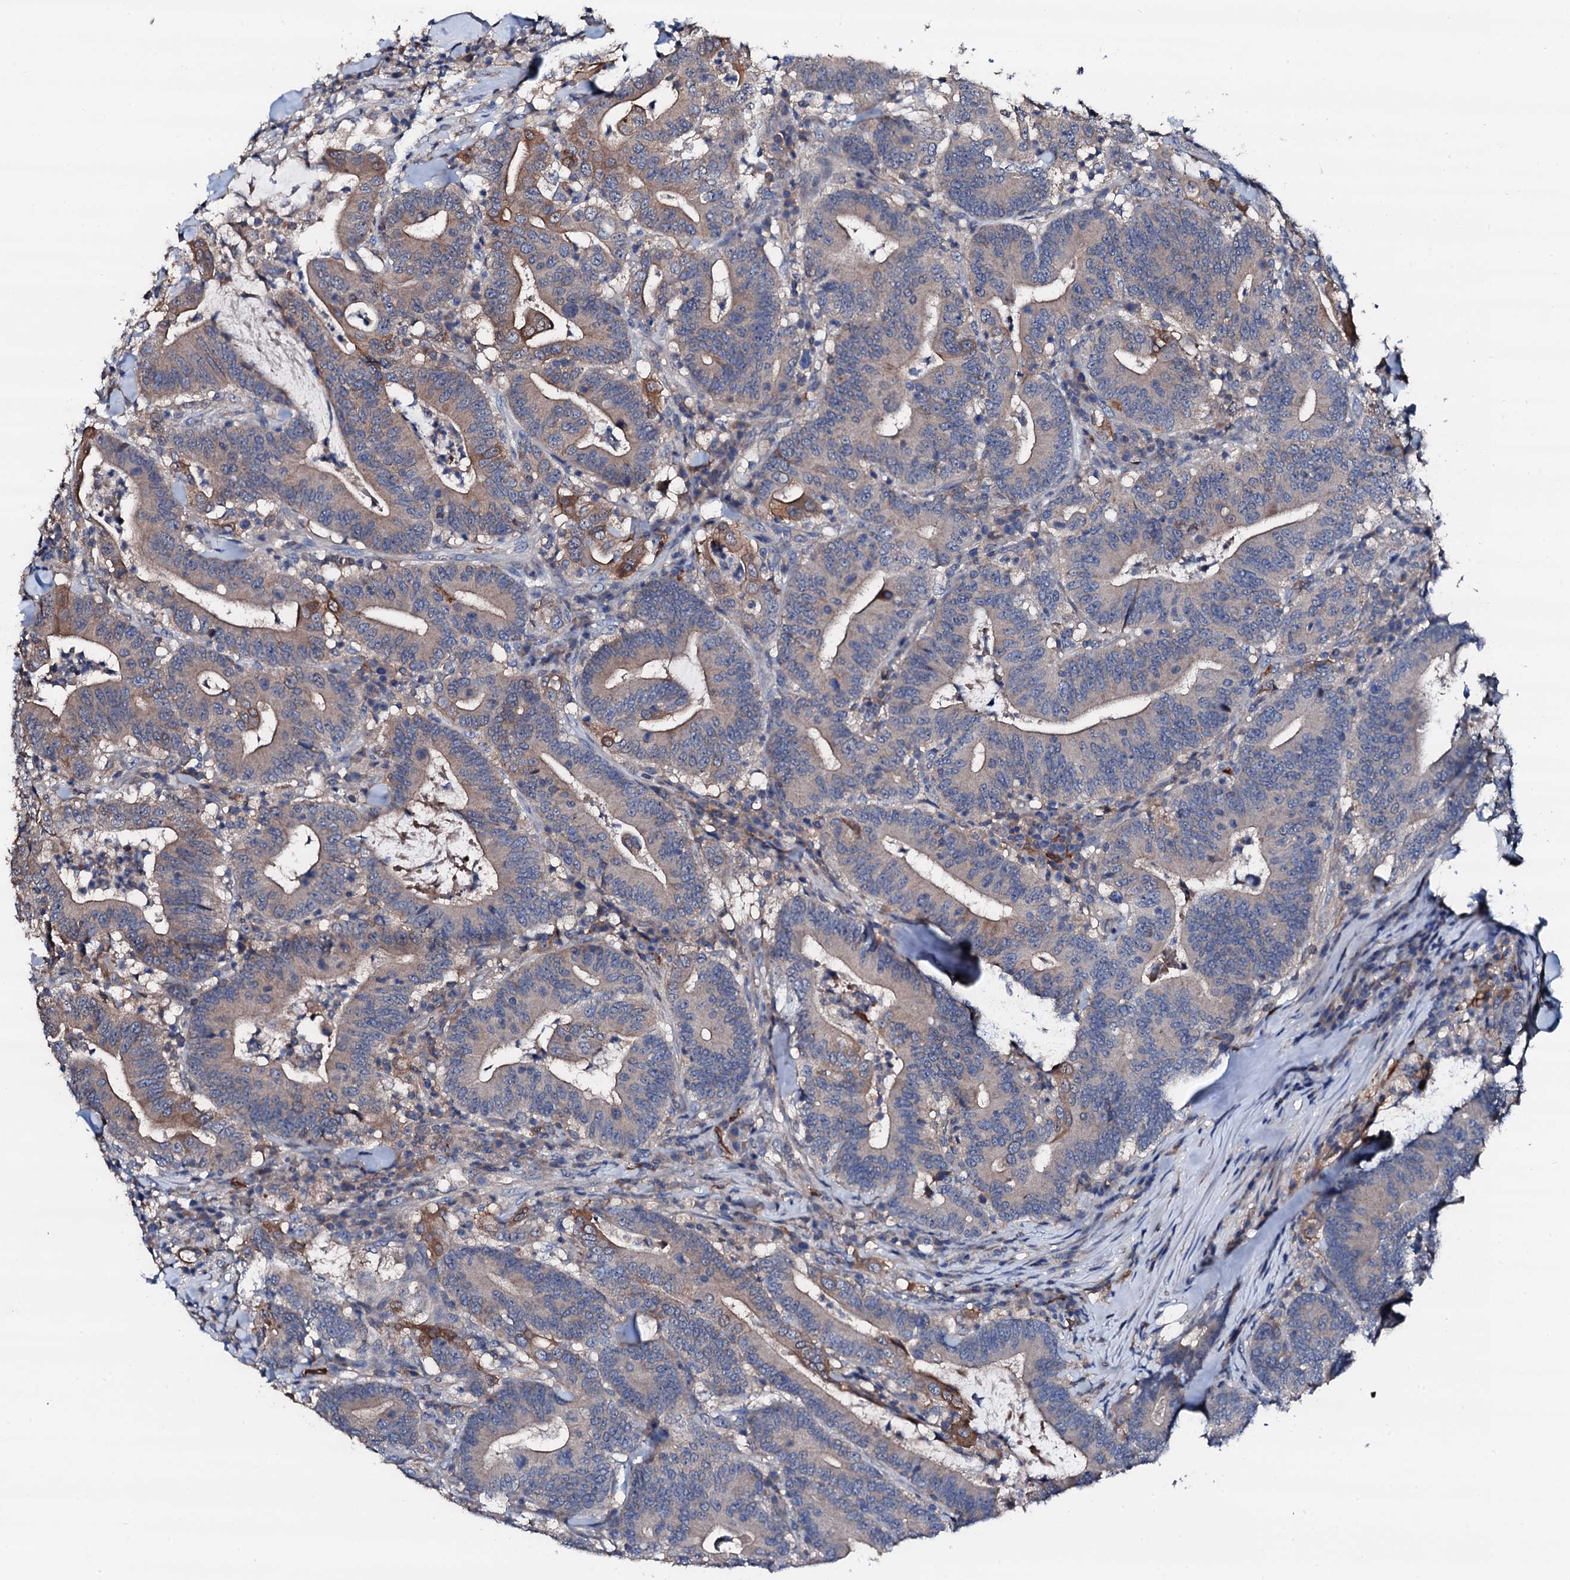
{"staining": {"intensity": "moderate", "quantity": "<25%", "location": "cytoplasmic/membranous"}, "tissue": "colorectal cancer", "cell_type": "Tumor cells", "image_type": "cancer", "snomed": [{"axis": "morphology", "description": "Adenocarcinoma, NOS"}, {"axis": "topography", "description": "Colon"}], "caption": "Adenocarcinoma (colorectal) stained with a protein marker shows moderate staining in tumor cells.", "gene": "TRAFD1", "patient": {"sex": "female", "age": 66}}